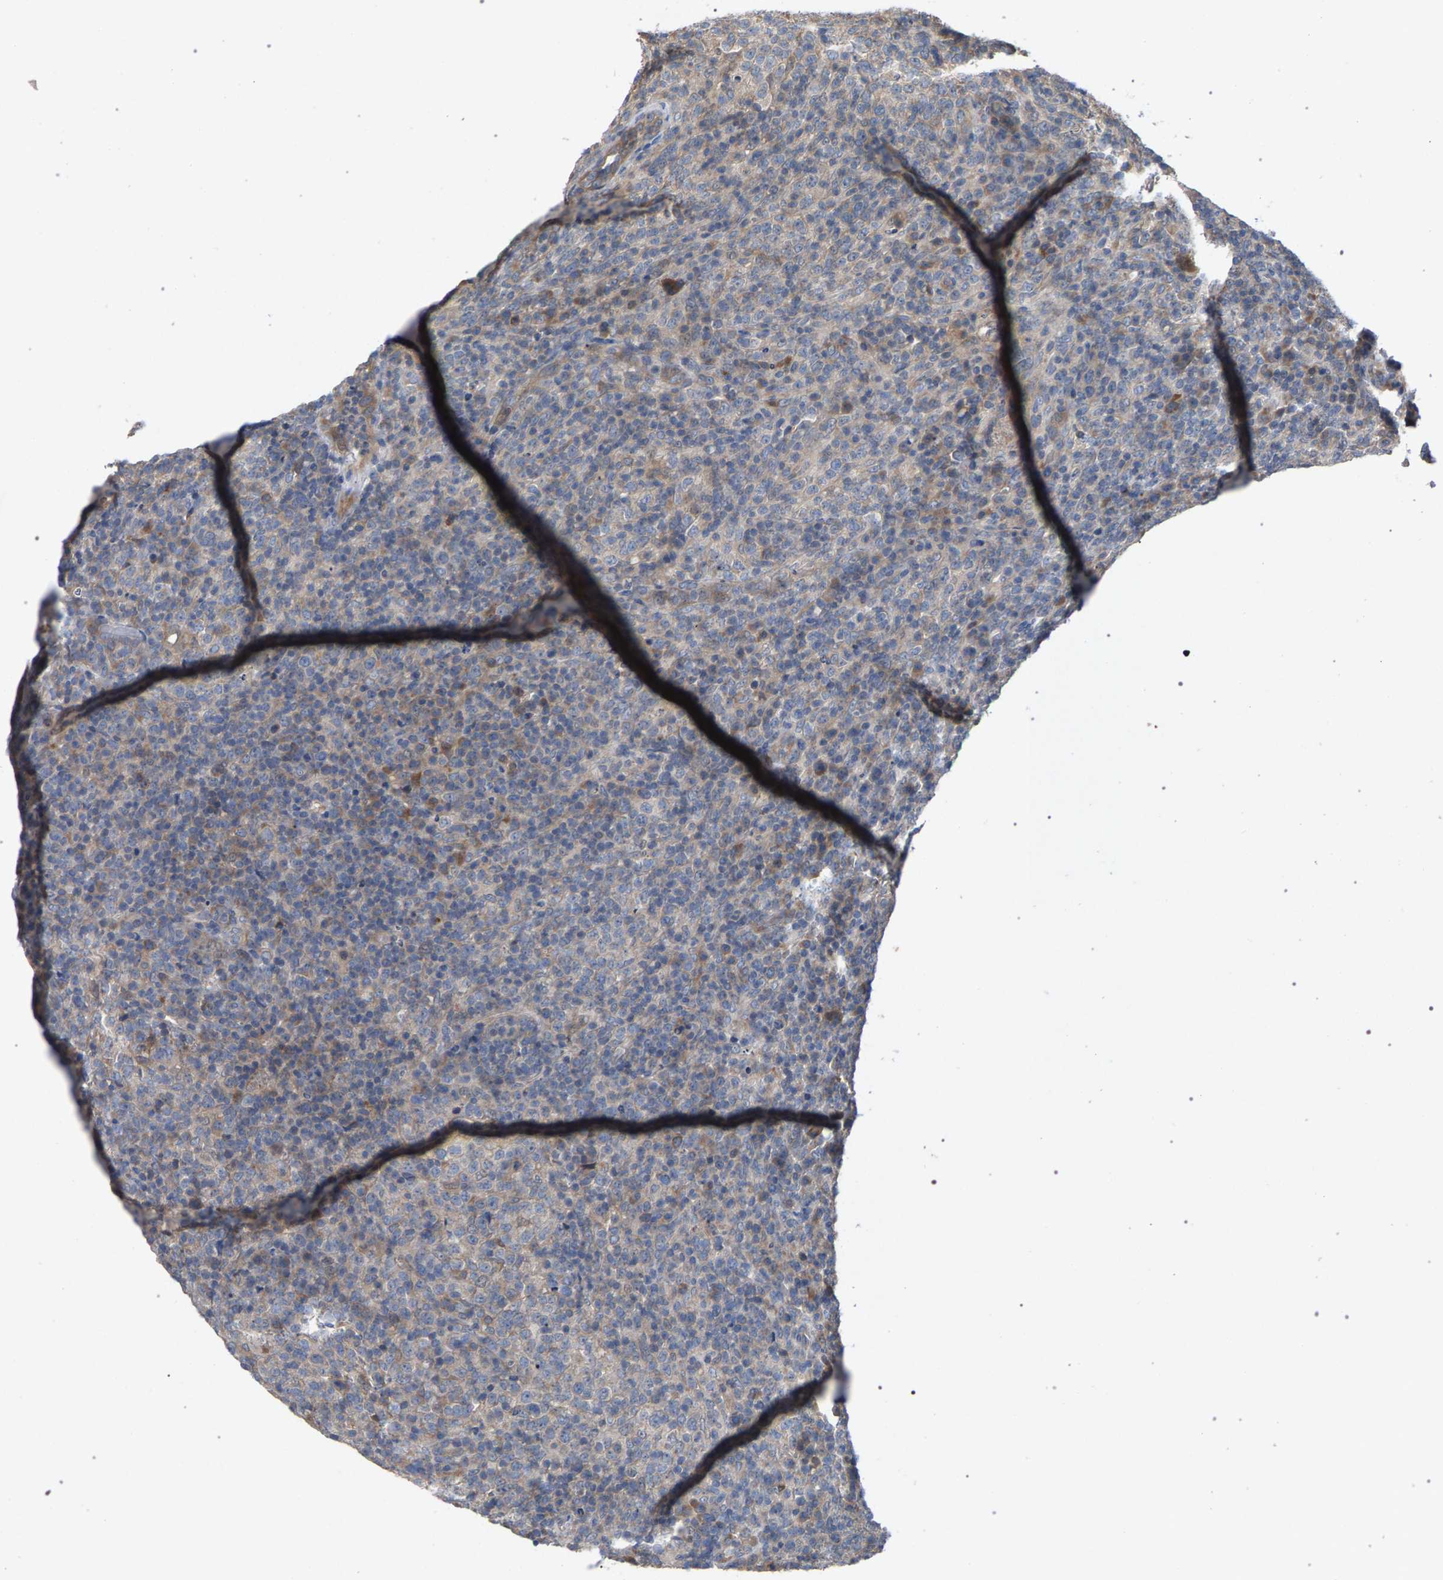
{"staining": {"intensity": "negative", "quantity": "none", "location": "none"}, "tissue": "lymphoma", "cell_type": "Tumor cells", "image_type": "cancer", "snomed": [{"axis": "morphology", "description": "Malignant lymphoma, non-Hodgkin's type, High grade"}, {"axis": "topography", "description": "Lymph node"}], "caption": "Micrograph shows no significant protein expression in tumor cells of lymphoma.", "gene": "SLC4A4", "patient": {"sex": "female", "age": 76}}